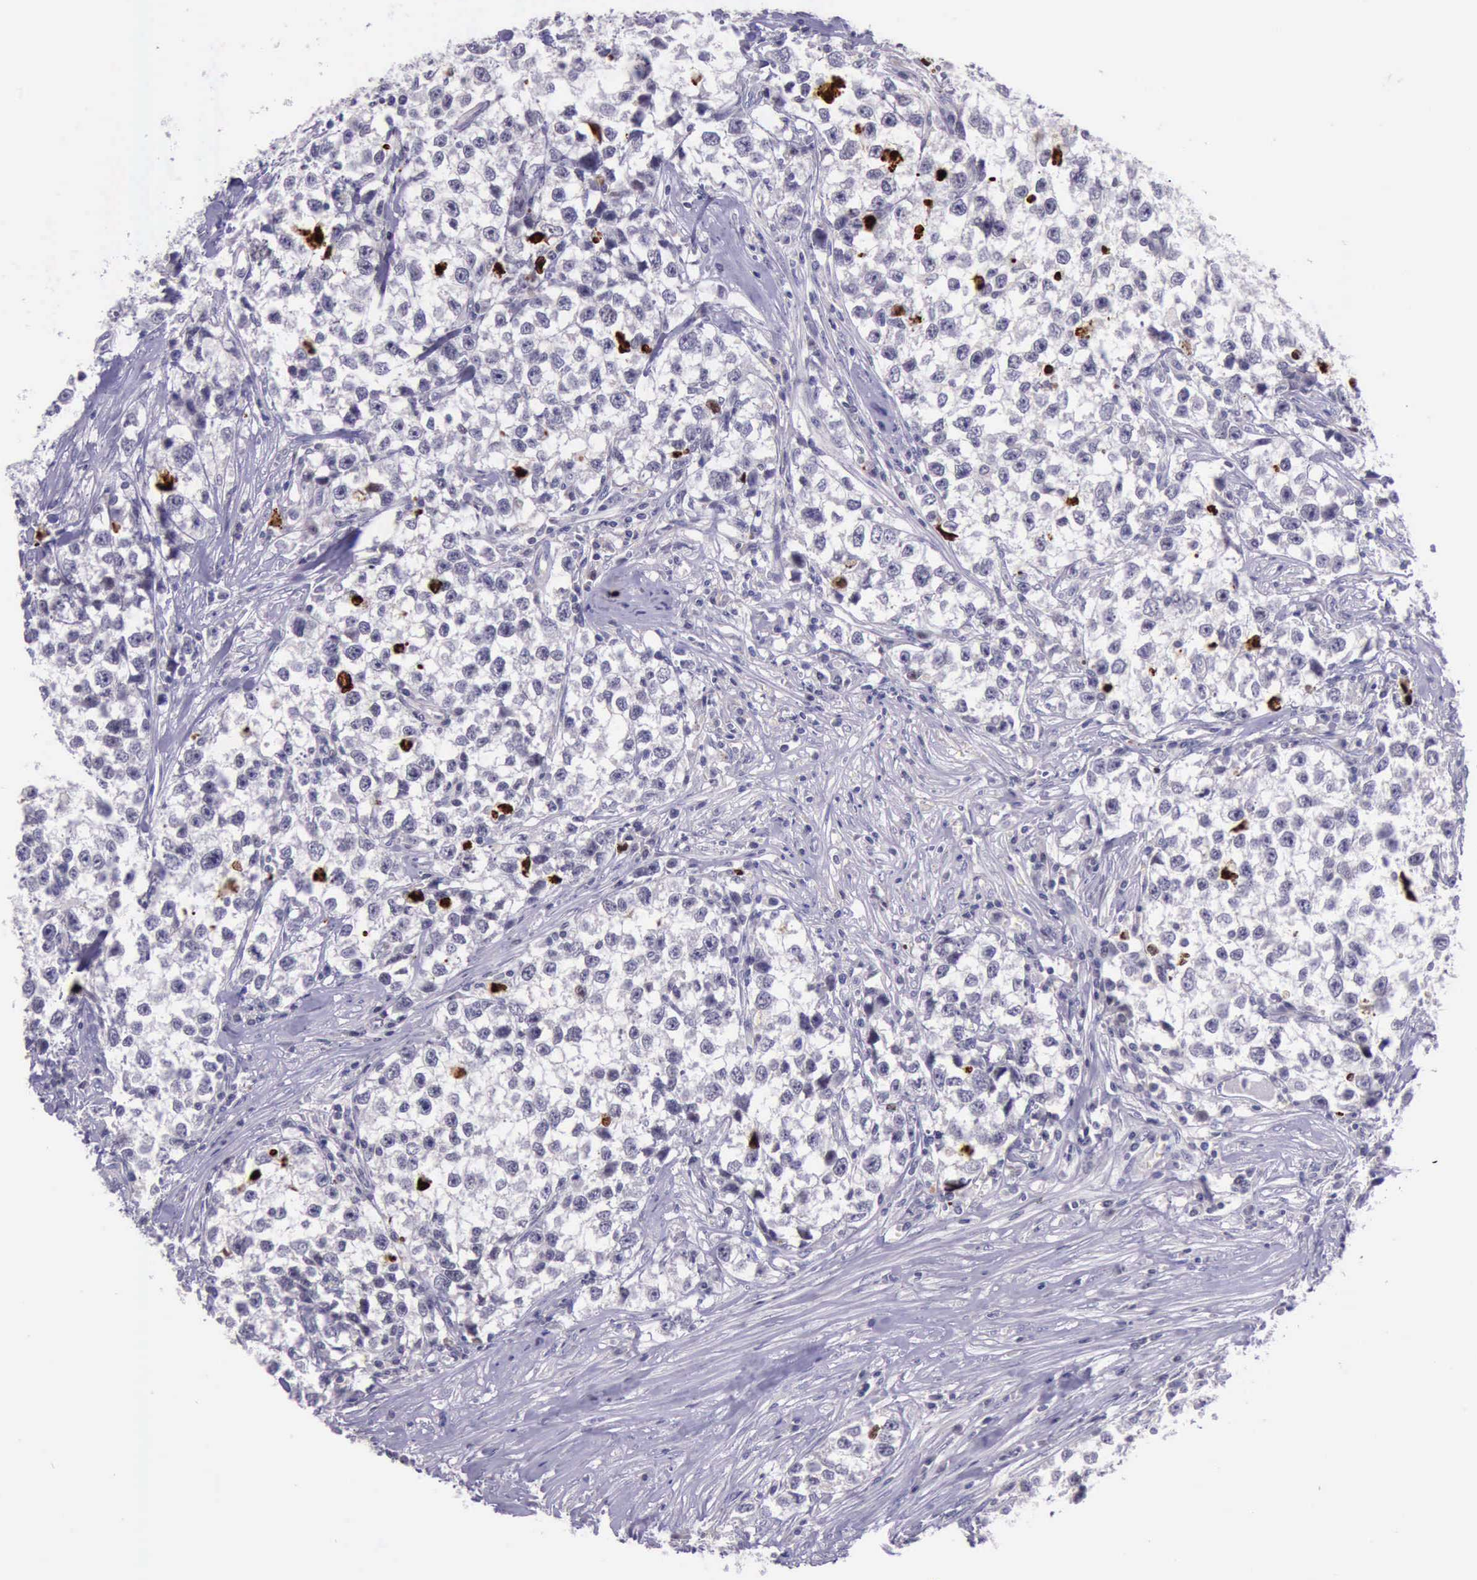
{"staining": {"intensity": "strong", "quantity": "<25%", "location": "nuclear"}, "tissue": "testis cancer", "cell_type": "Tumor cells", "image_type": "cancer", "snomed": [{"axis": "morphology", "description": "Seminoma, NOS"}, {"axis": "morphology", "description": "Carcinoma, Embryonal, NOS"}, {"axis": "topography", "description": "Testis"}], "caption": "There is medium levels of strong nuclear positivity in tumor cells of testis seminoma, as demonstrated by immunohistochemical staining (brown color).", "gene": "PARP1", "patient": {"sex": "male", "age": 30}}